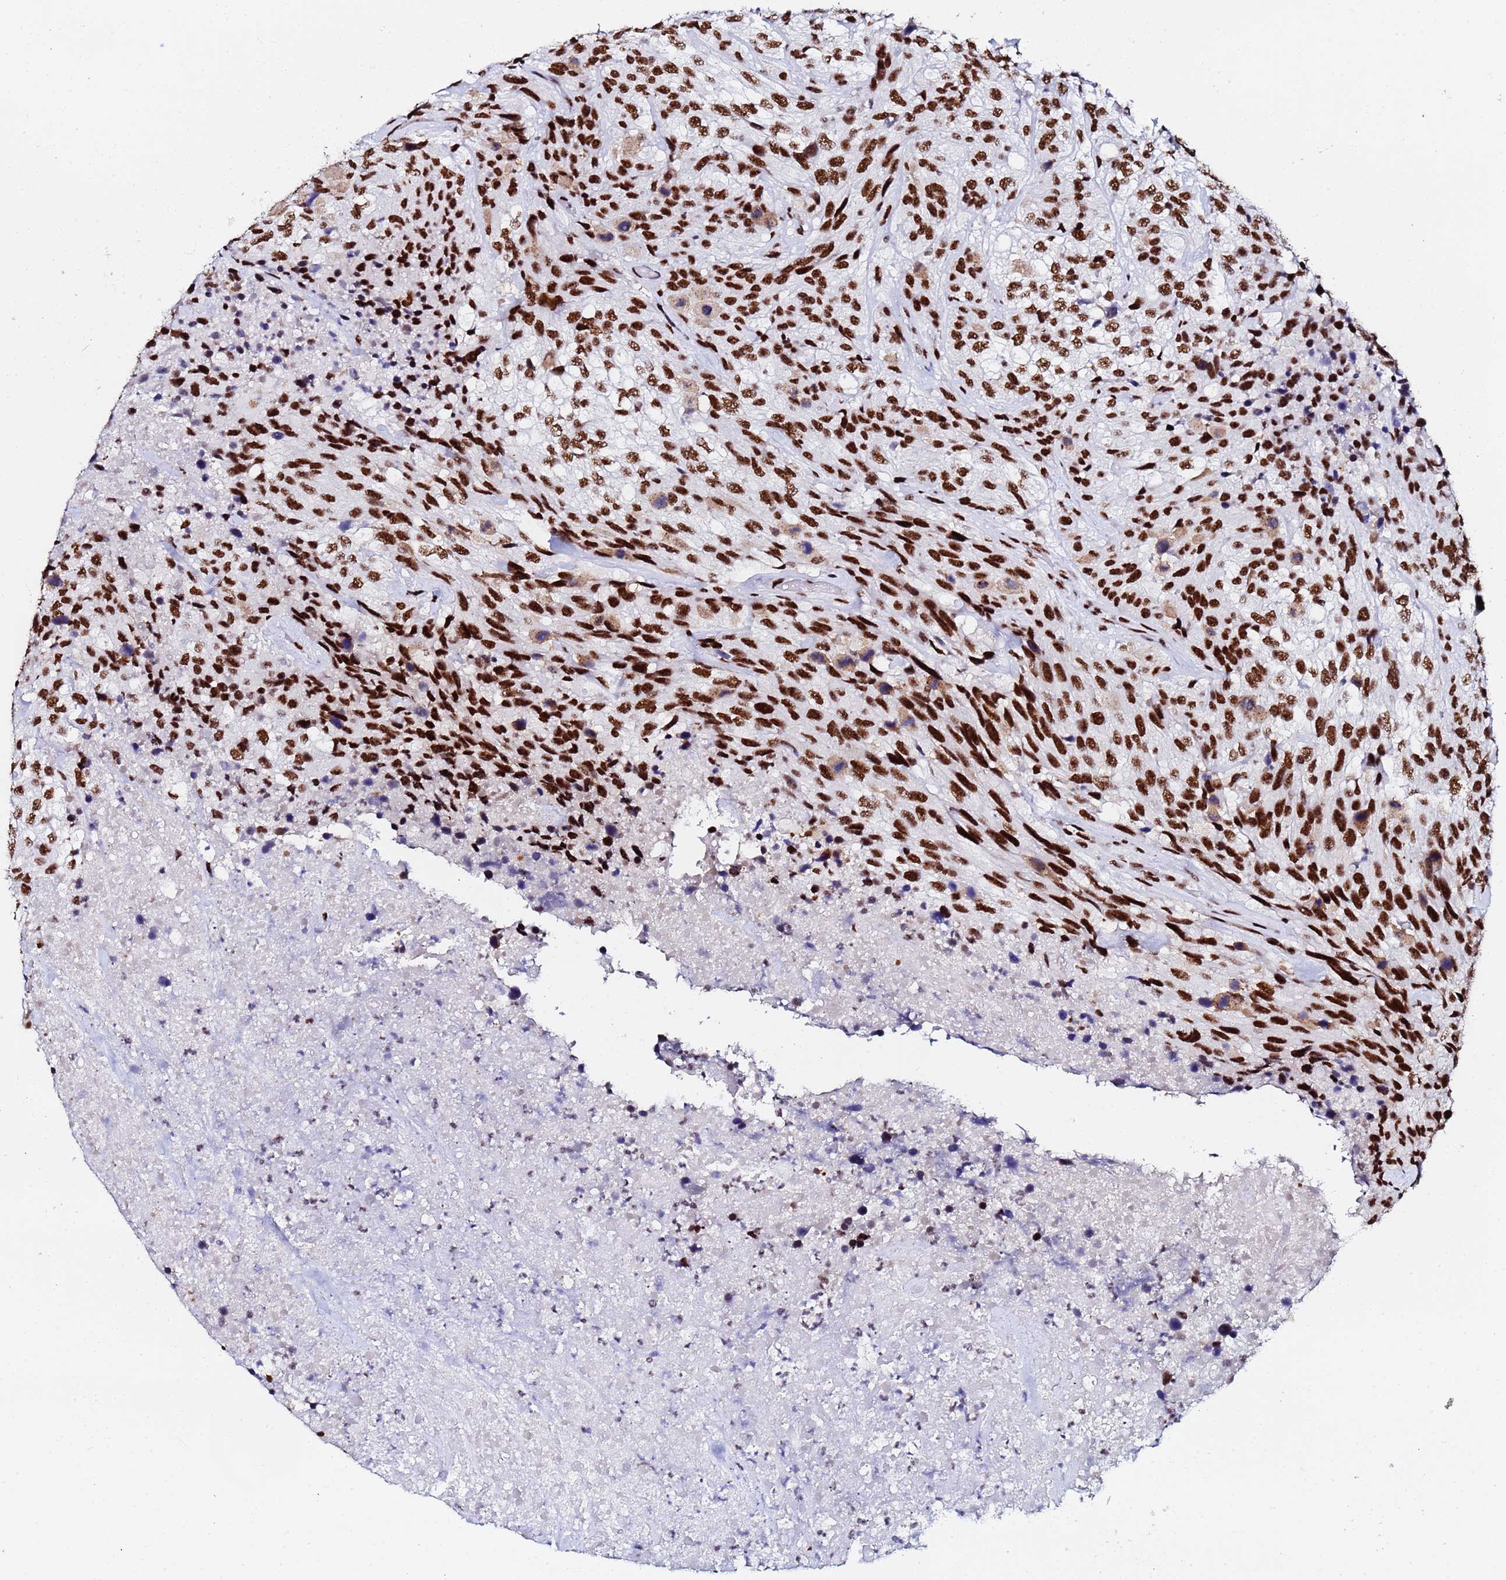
{"staining": {"intensity": "strong", "quantity": ">75%", "location": "nuclear"}, "tissue": "urothelial cancer", "cell_type": "Tumor cells", "image_type": "cancer", "snomed": [{"axis": "morphology", "description": "Urothelial carcinoma, High grade"}, {"axis": "topography", "description": "Urinary bladder"}], "caption": "About >75% of tumor cells in human urothelial cancer reveal strong nuclear protein staining as visualized by brown immunohistochemical staining.", "gene": "SNRPA1", "patient": {"sex": "female", "age": 70}}